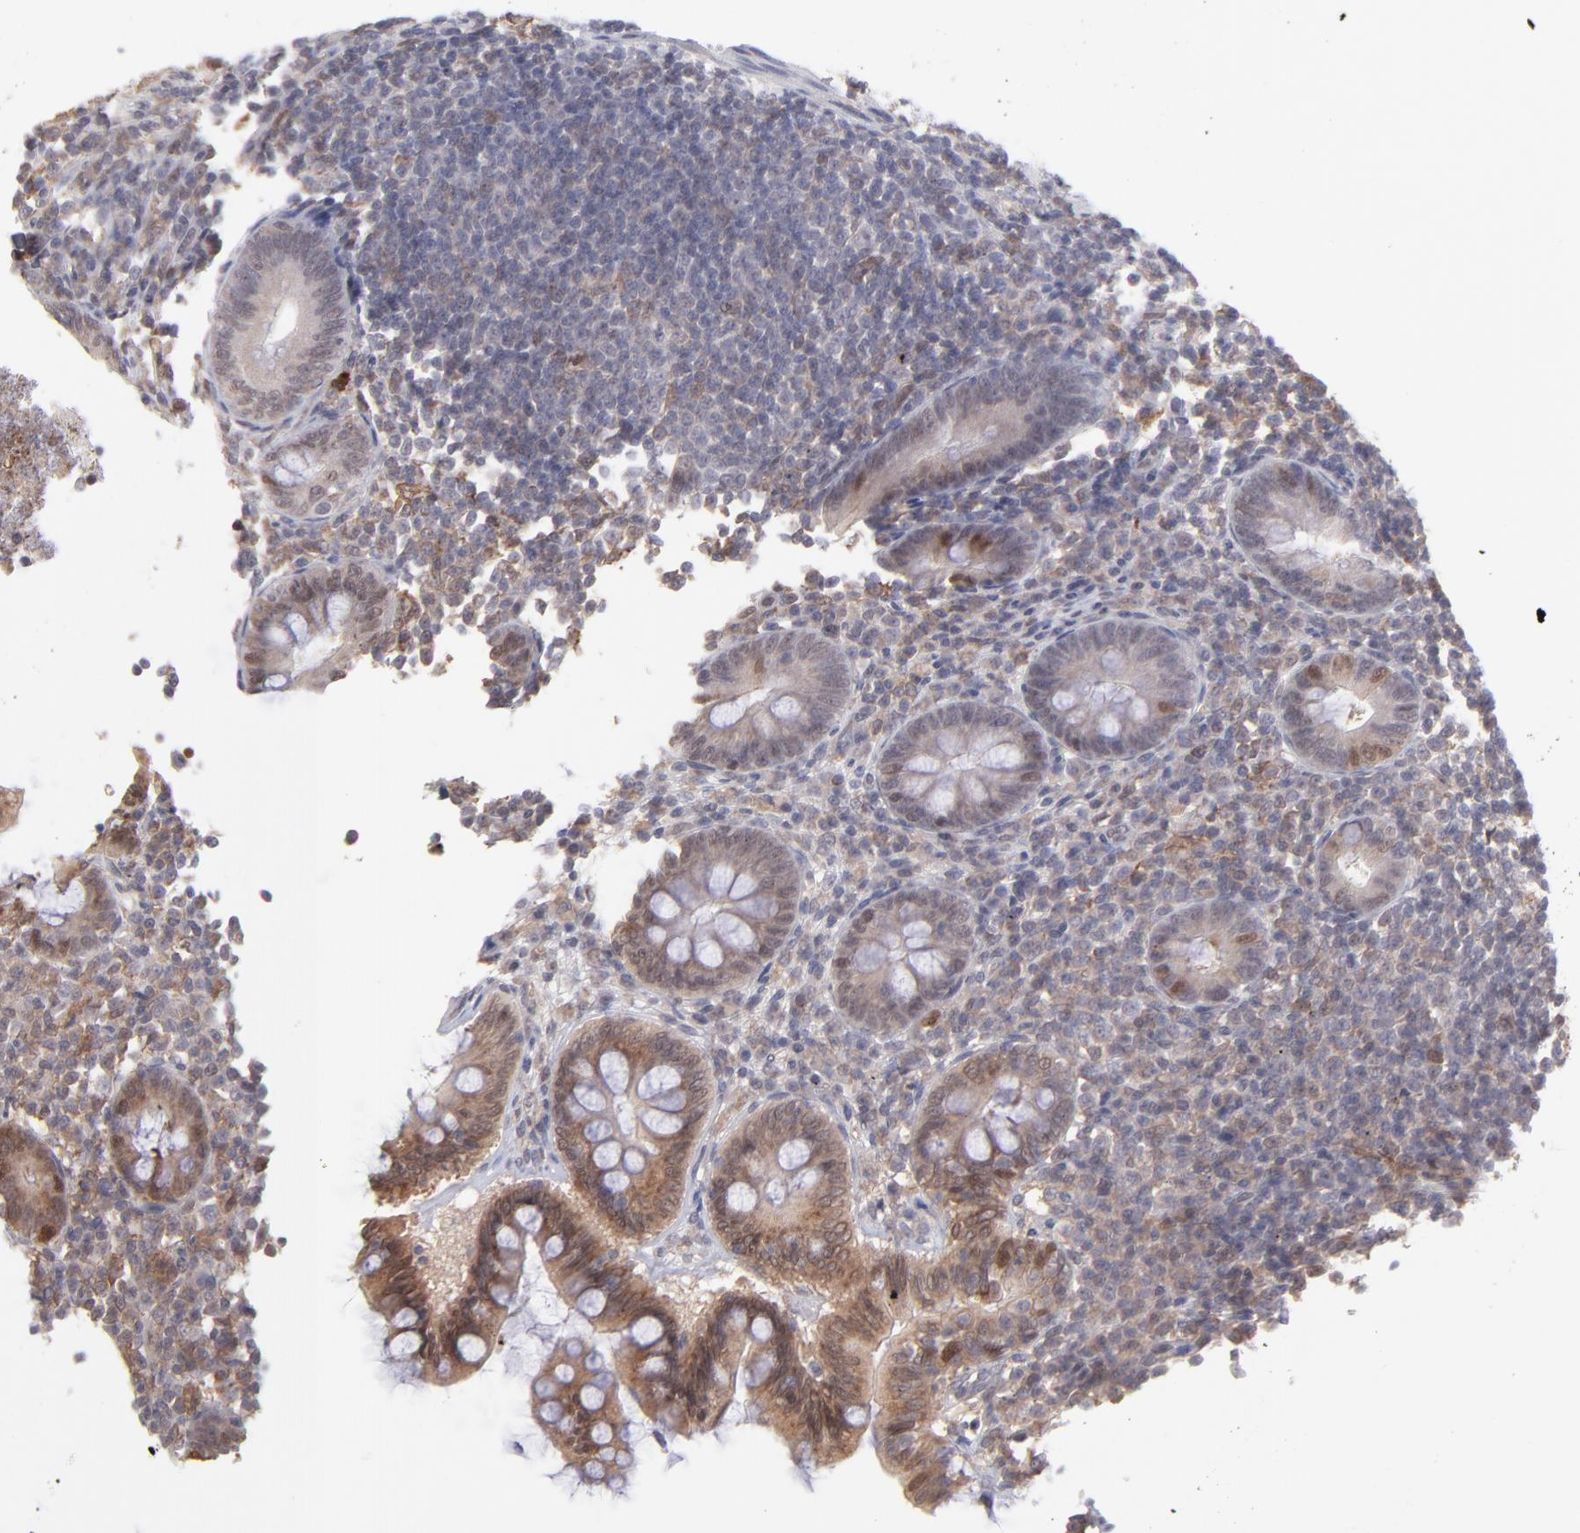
{"staining": {"intensity": "moderate", "quantity": "<25%", "location": "cytoplasmic/membranous"}, "tissue": "appendix", "cell_type": "Glandular cells", "image_type": "normal", "snomed": [{"axis": "morphology", "description": "Normal tissue, NOS"}, {"axis": "topography", "description": "Appendix"}], "caption": "Immunohistochemical staining of benign appendix exhibits <25% levels of moderate cytoplasmic/membranous protein expression in approximately <25% of glandular cells. (DAB (3,3'-diaminobenzidine) IHC, brown staining for protein, blue staining for nuclei).", "gene": "OAS1", "patient": {"sex": "female", "age": 66}}